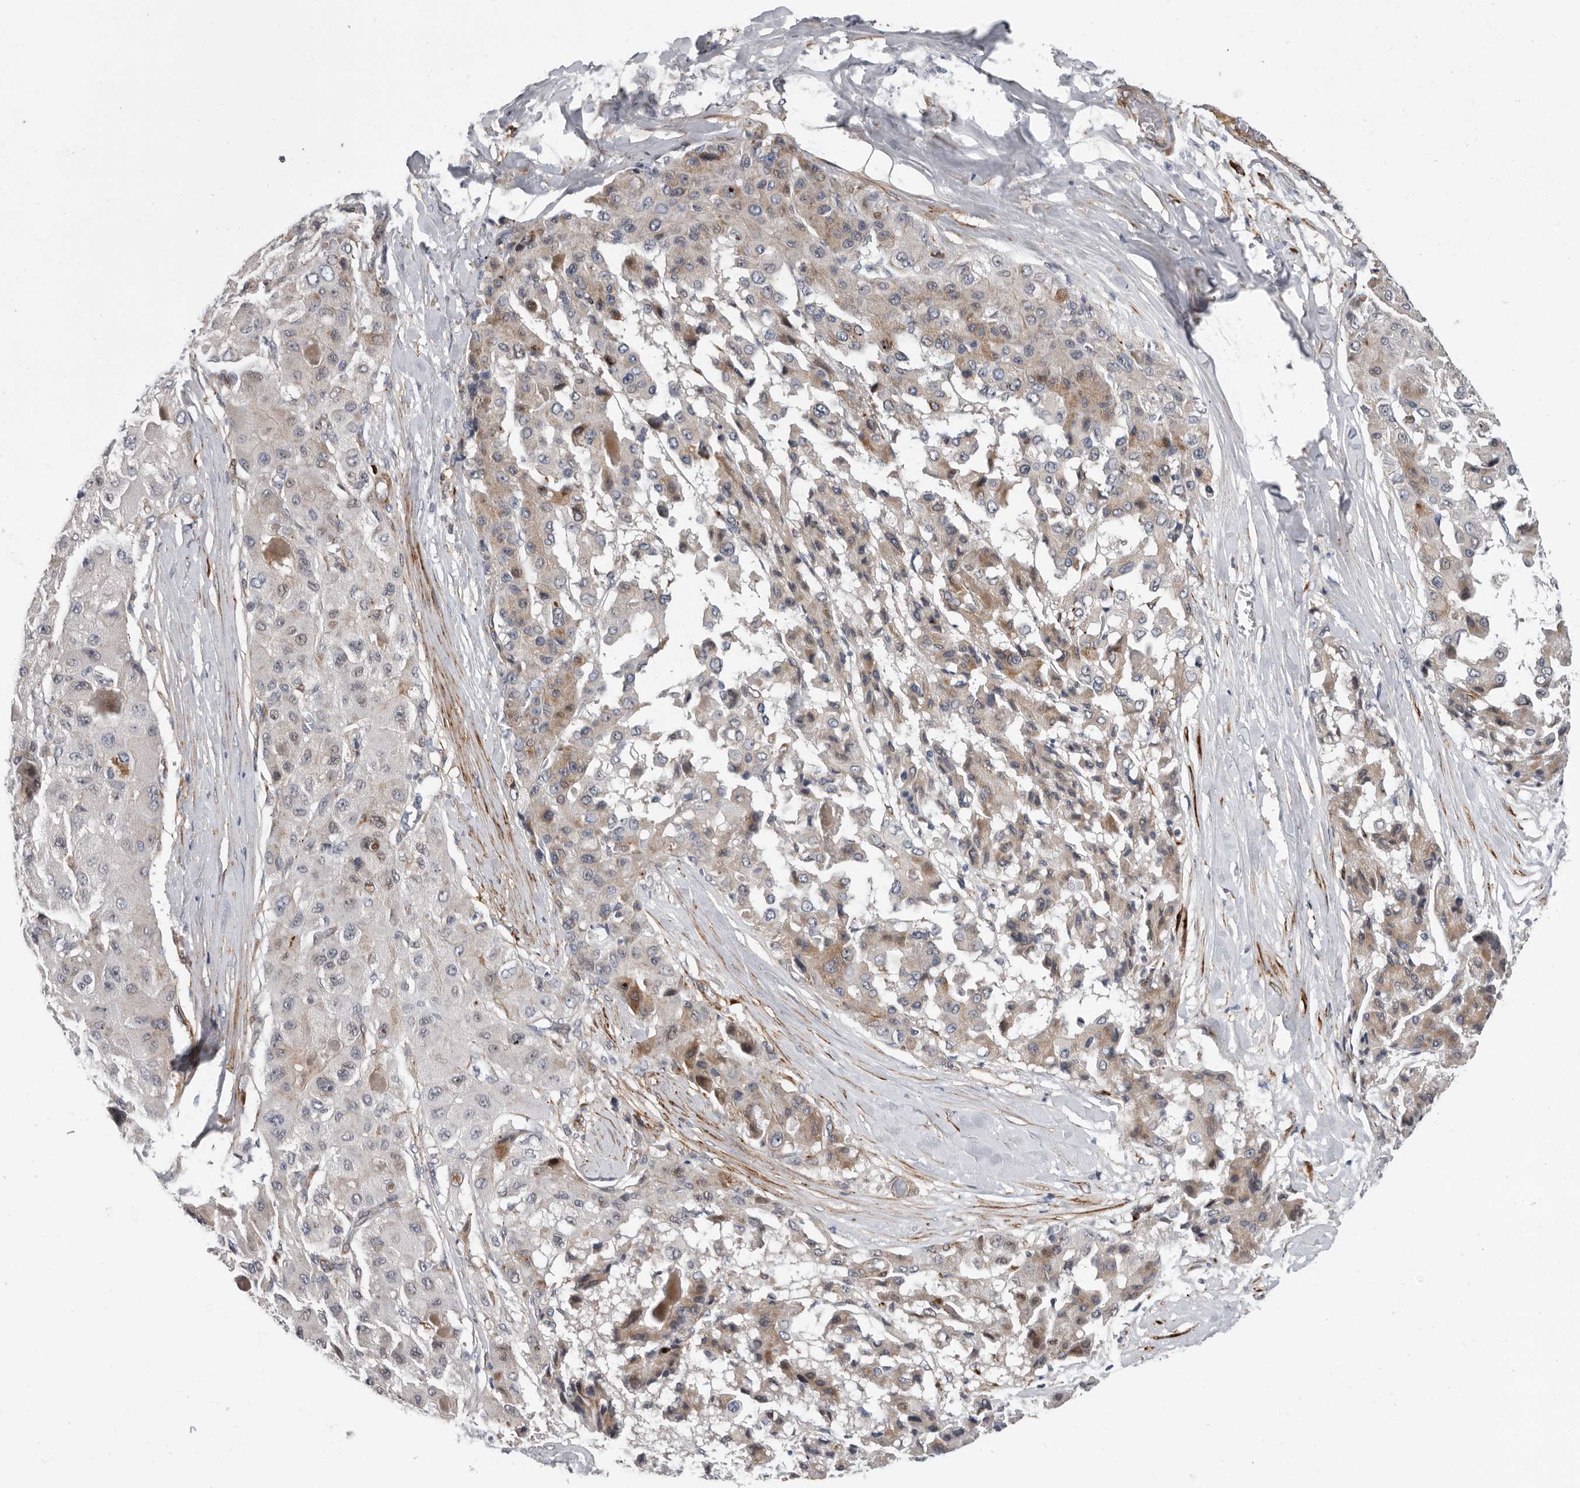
{"staining": {"intensity": "weak", "quantity": "25%-75%", "location": "cytoplasmic/membranous"}, "tissue": "liver cancer", "cell_type": "Tumor cells", "image_type": "cancer", "snomed": [{"axis": "morphology", "description": "Carcinoma, Hepatocellular, NOS"}, {"axis": "topography", "description": "Liver"}], "caption": "An immunohistochemistry photomicrograph of neoplastic tissue is shown. Protein staining in brown shows weak cytoplasmic/membranous positivity in hepatocellular carcinoma (liver) within tumor cells. Immunohistochemistry stains the protein of interest in brown and the nuclei are stained blue.", "gene": "ATXN3L", "patient": {"sex": "male", "age": 80}}